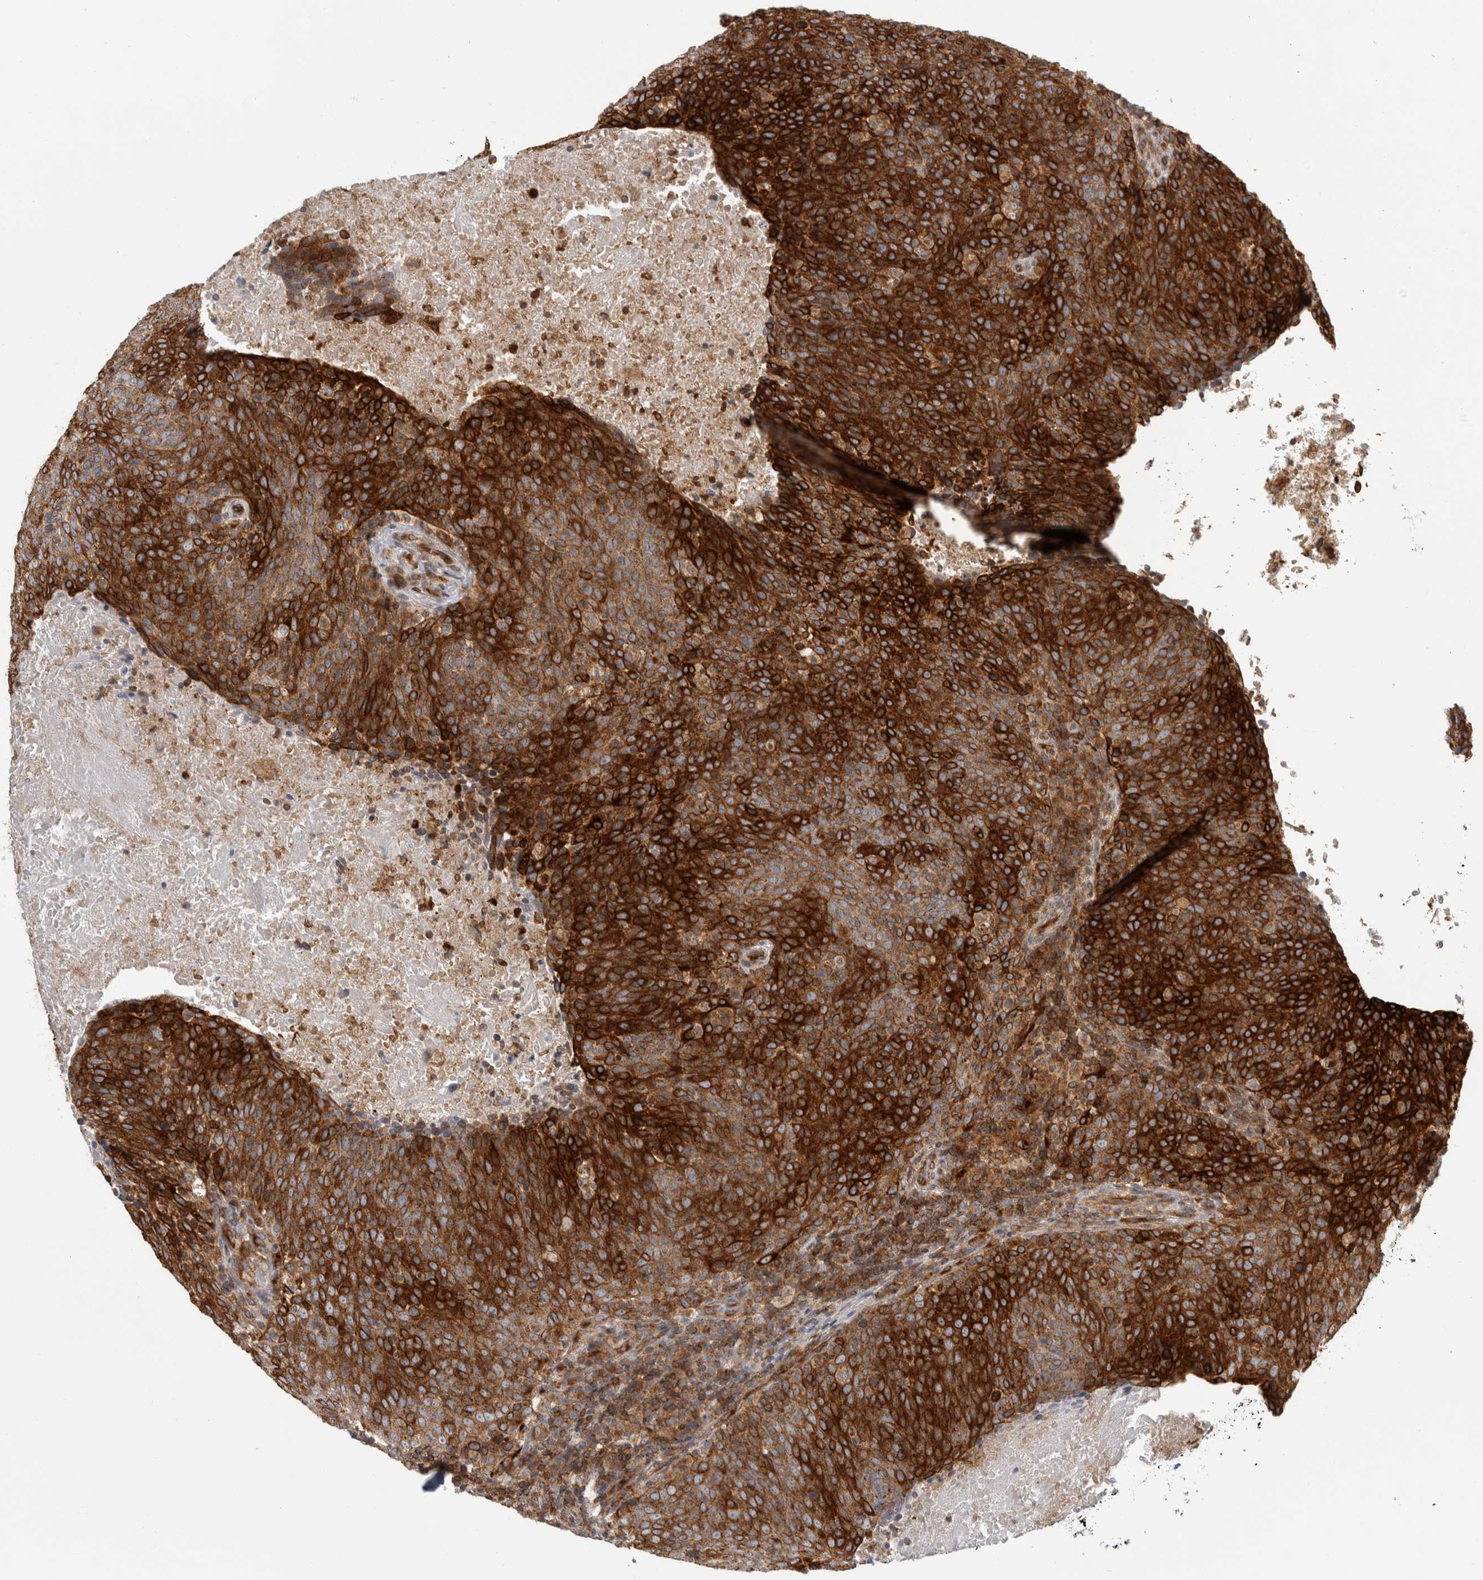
{"staining": {"intensity": "strong", "quantity": ">75%", "location": "cytoplasmic/membranous"}, "tissue": "head and neck cancer", "cell_type": "Tumor cells", "image_type": "cancer", "snomed": [{"axis": "morphology", "description": "Squamous cell carcinoma, NOS"}, {"axis": "morphology", "description": "Squamous cell carcinoma, metastatic, NOS"}, {"axis": "topography", "description": "Lymph node"}, {"axis": "topography", "description": "Head-Neck"}], "caption": "Immunohistochemistry (DAB (3,3'-diaminobenzidine)) staining of squamous cell carcinoma (head and neck) demonstrates strong cytoplasmic/membranous protein positivity in approximately >75% of tumor cells.", "gene": "HLA-E", "patient": {"sex": "male", "age": 62}}